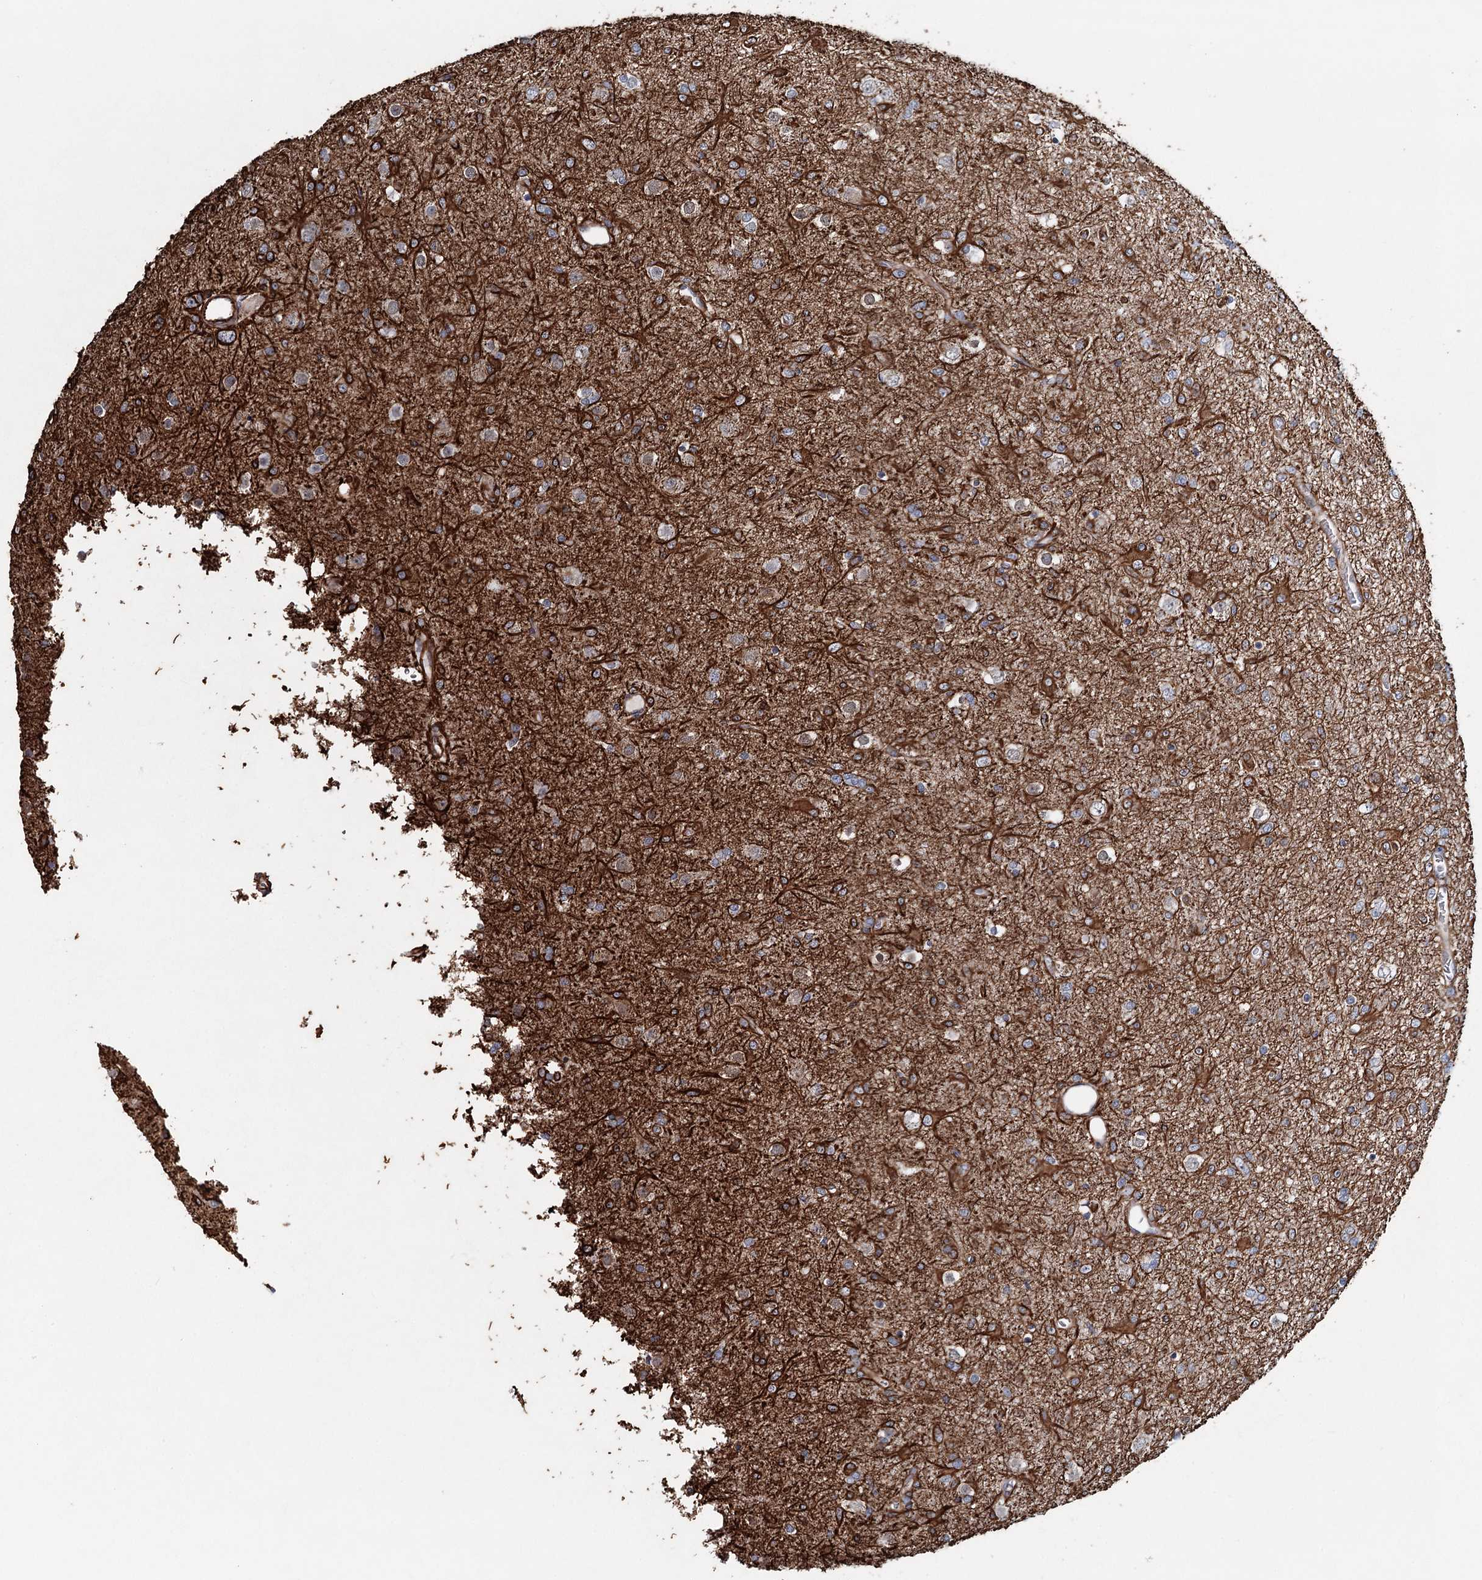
{"staining": {"intensity": "moderate", "quantity": "<25%", "location": "cytoplasmic/membranous"}, "tissue": "glioma", "cell_type": "Tumor cells", "image_type": "cancer", "snomed": [{"axis": "morphology", "description": "Glioma, malignant, Low grade"}, {"axis": "topography", "description": "Brain"}], "caption": "Tumor cells show low levels of moderate cytoplasmic/membranous positivity in about <25% of cells in human glioma. Nuclei are stained in blue.", "gene": "SYNPO", "patient": {"sex": "male", "age": 65}}